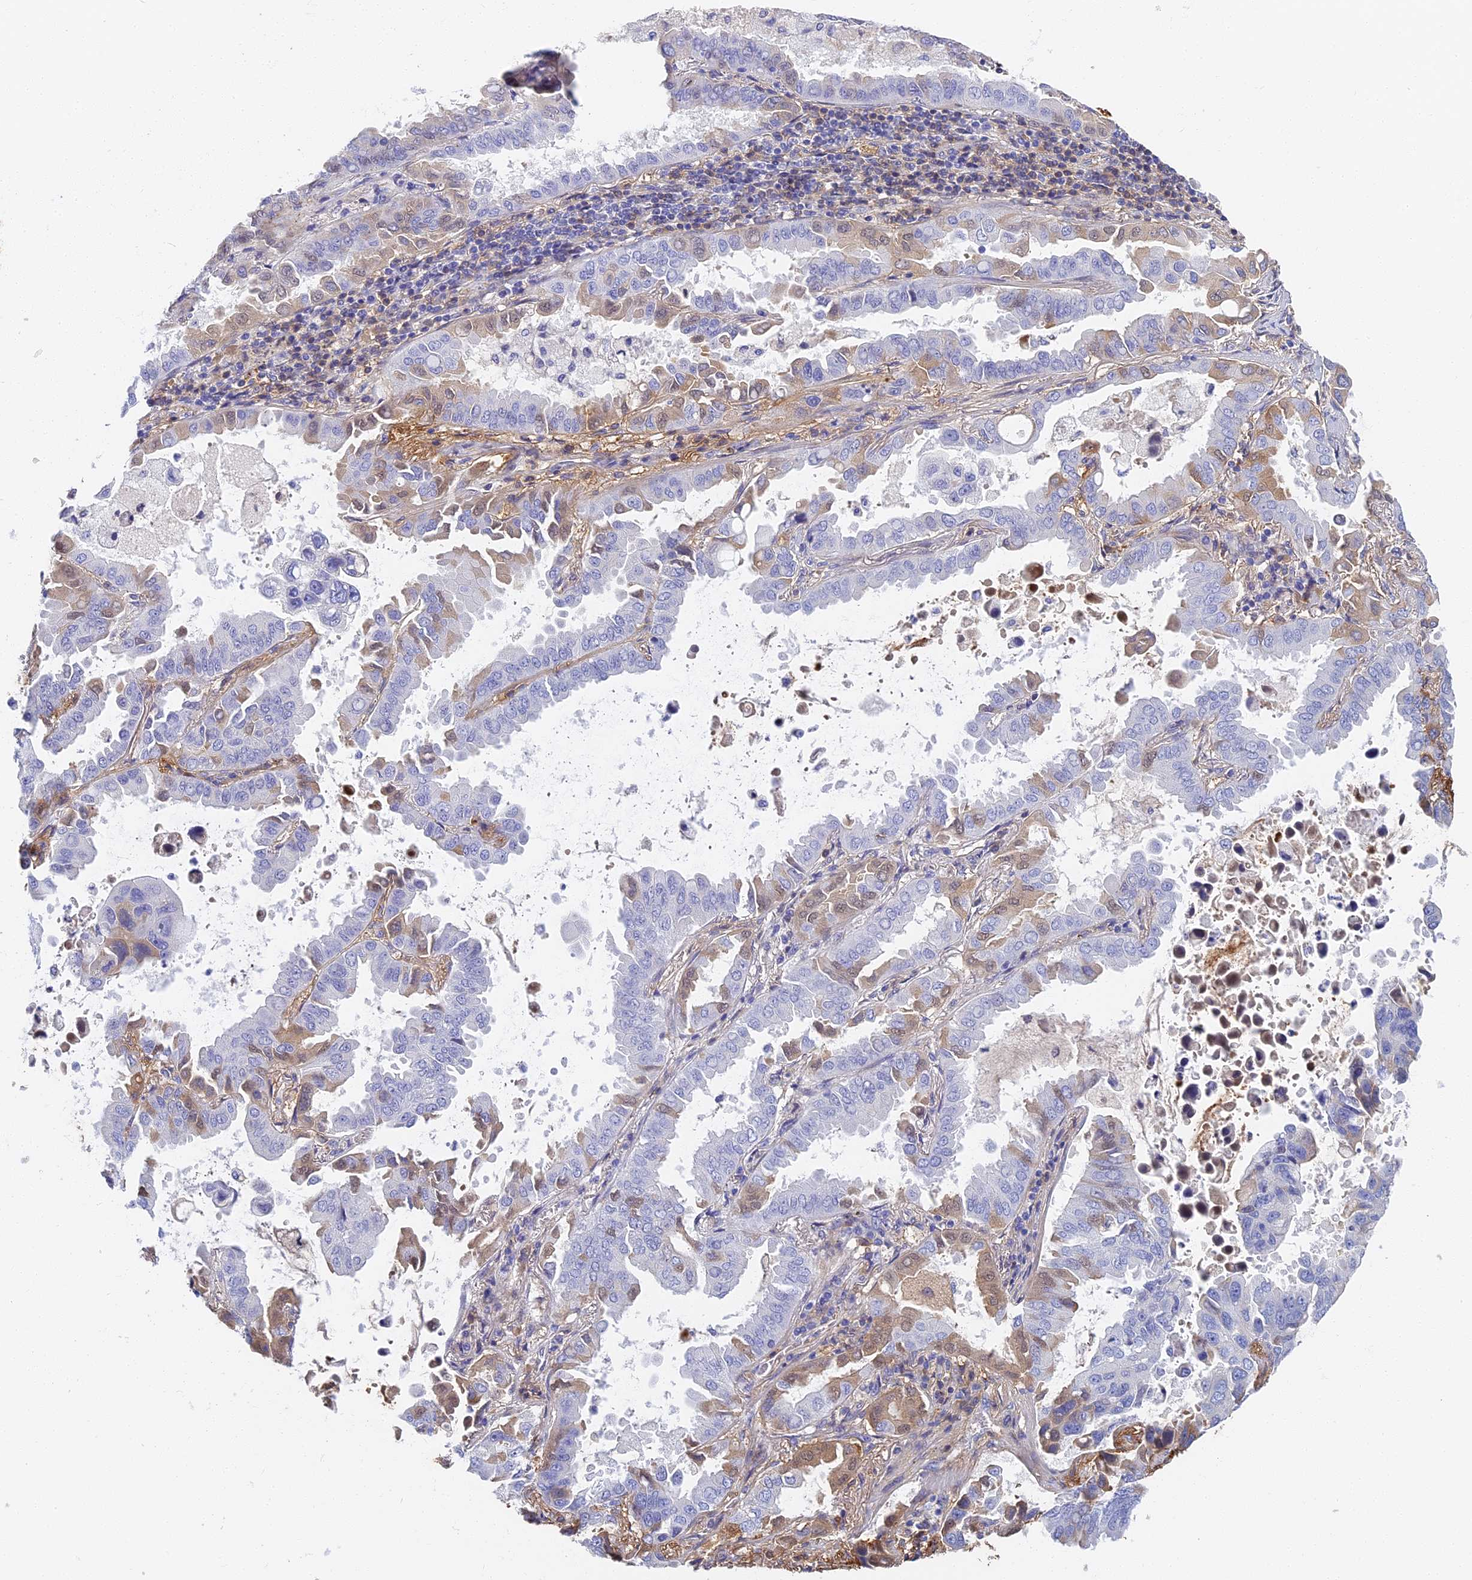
{"staining": {"intensity": "moderate", "quantity": "<25%", "location": "cytoplasmic/membranous"}, "tissue": "lung cancer", "cell_type": "Tumor cells", "image_type": "cancer", "snomed": [{"axis": "morphology", "description": "Adenocarcinoma, NOS"}, {"axis": "topography", "description": "Lung"}], "caption": "Lung cancer (adenocarcinoma) tissue reveals moderate cytoplasmic/membranous staining in about <25% of tumor cells", "gene": "ITIH1", "patient": {"sex": "male", "age": 64}}